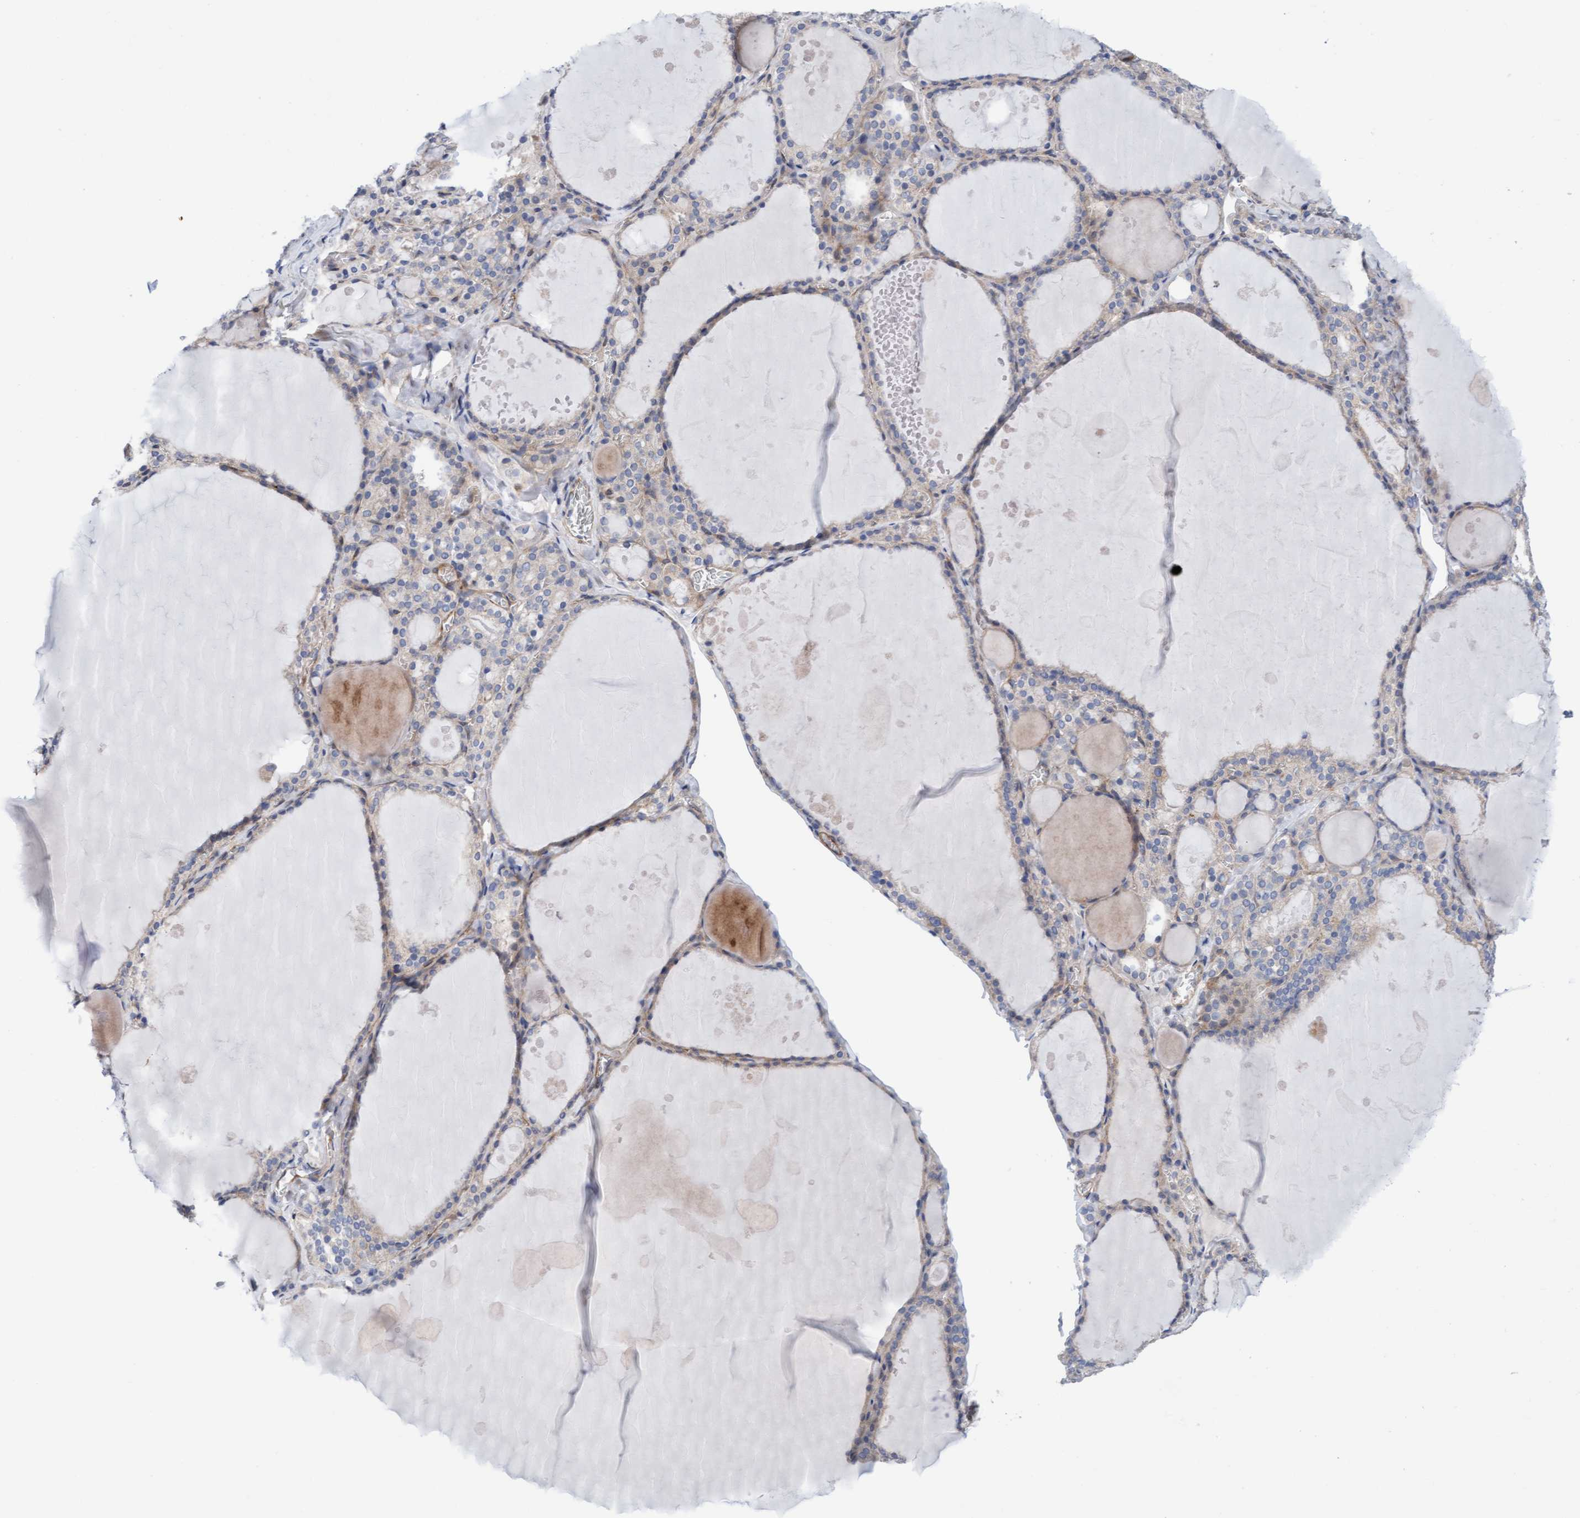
{"staining": {"intensity": "moderate", "quantity": "25%-75%", "location": "cytoplasmic/membranous"}, "tissue": "thyroid gland", "cell_type": "Glandular cells", "image_type": "normal", "snomed": [{"axis": "morphology", "description": "Normal tissue, NOS"}, {"axis": "topography", "description": "Thyroid gland"}], "caption": "IHC (DAB (3,3'-diaminobenzidine)) staining of normal thyroid gland shows moderate cytoplasmic/membranous protein staining in about 25%-75% of glandular cells.", "gene": "CDK5RAP3", "patient": {"sex": "male", "age": 56}}